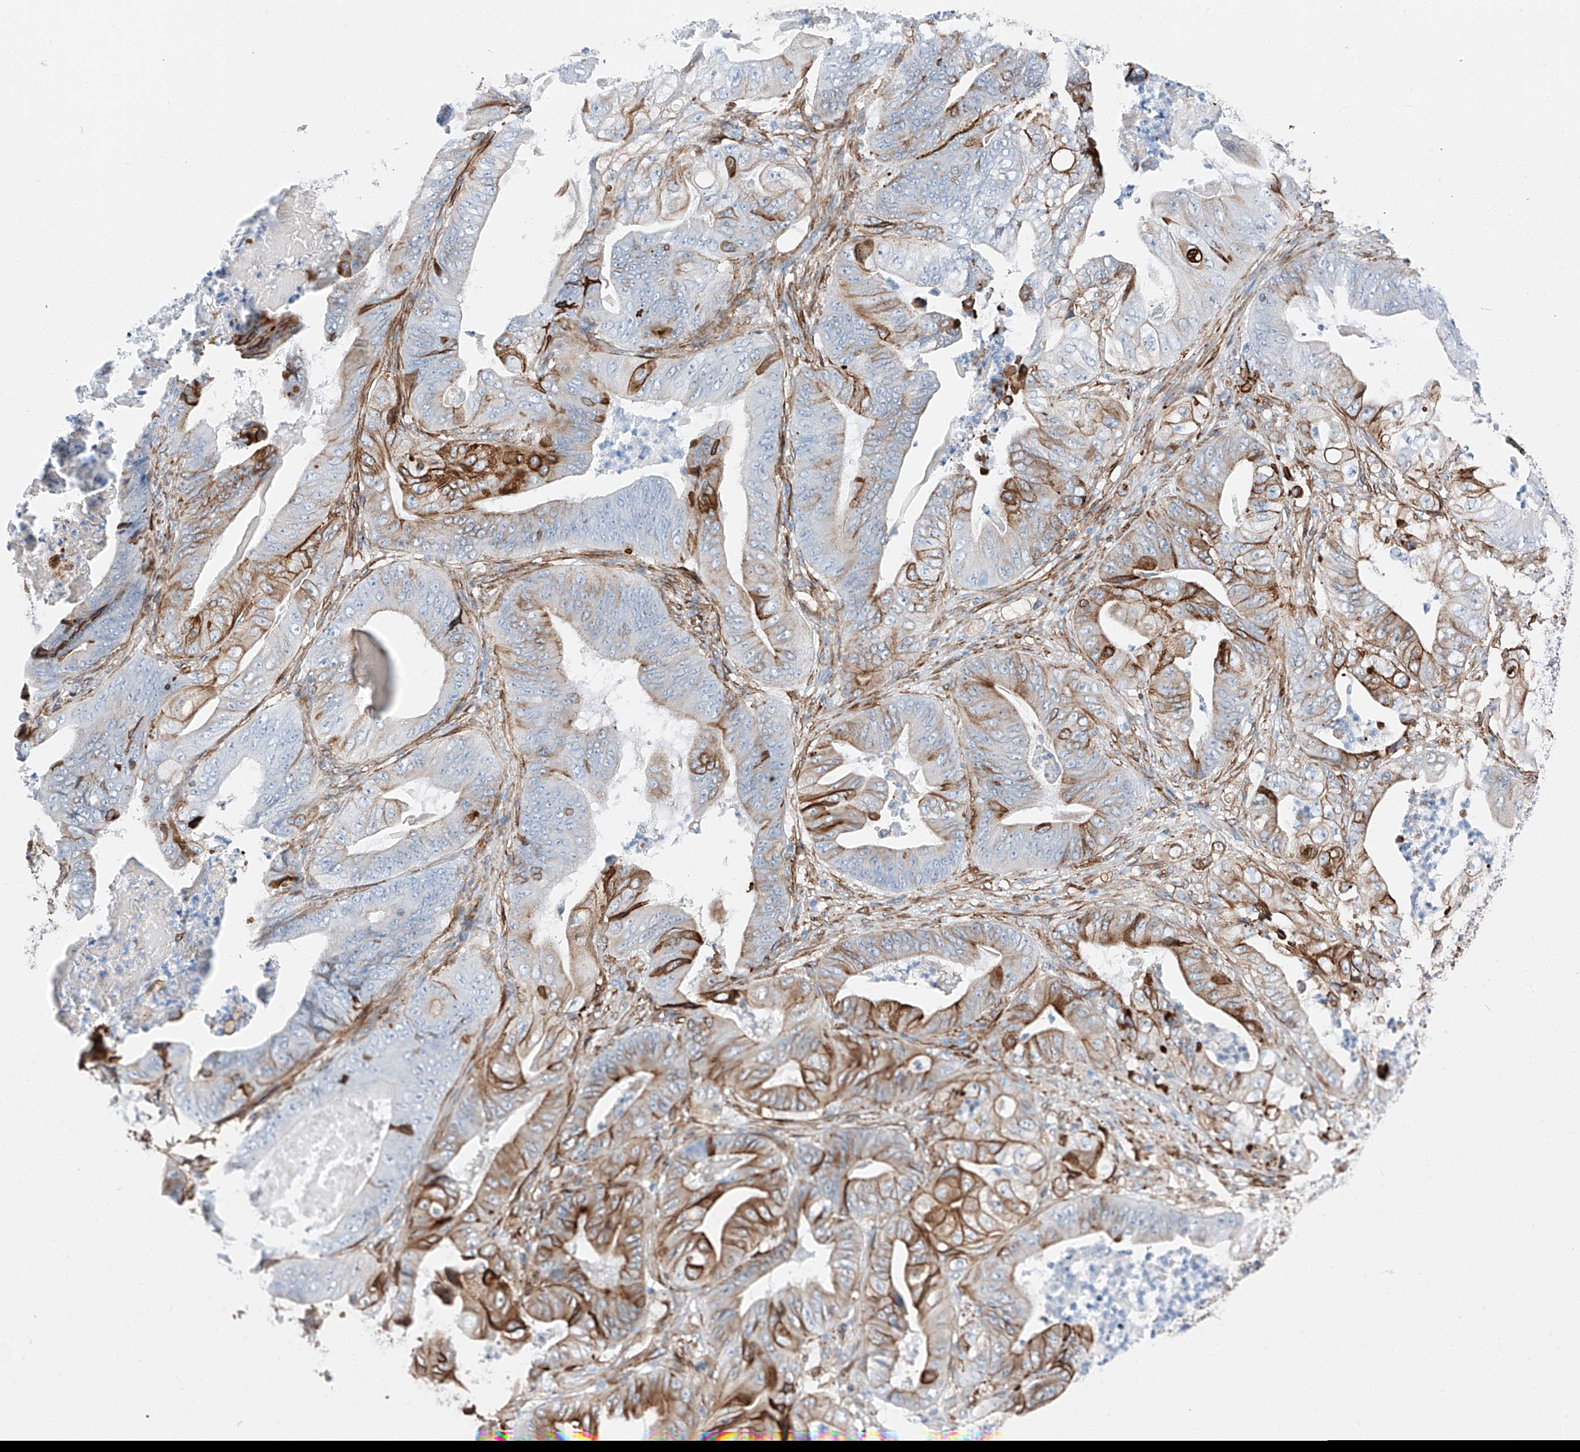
{"staining": {"intensity": "moderate", "quantity": "25%-75%", "location": "cytoplasmic/membranous"}, "tissue": "stomach cancer", "cell_type": "Tumor cells", "image_type": "cancer", "snomed": [{"axis": "morphology", "description": "Adenocarcinoma, NOS"}, {"axis": "topography", "description": "Stomach"}], "caption": "Moderate cytoplasmic/membranous positivity for a protein is present in approximately 25%-75% of tumor cells of stomach cancer using immunohistochemistry (IHC).", "gene": "ZNF804A", "patient": {"sex": "female", "age": 73}}